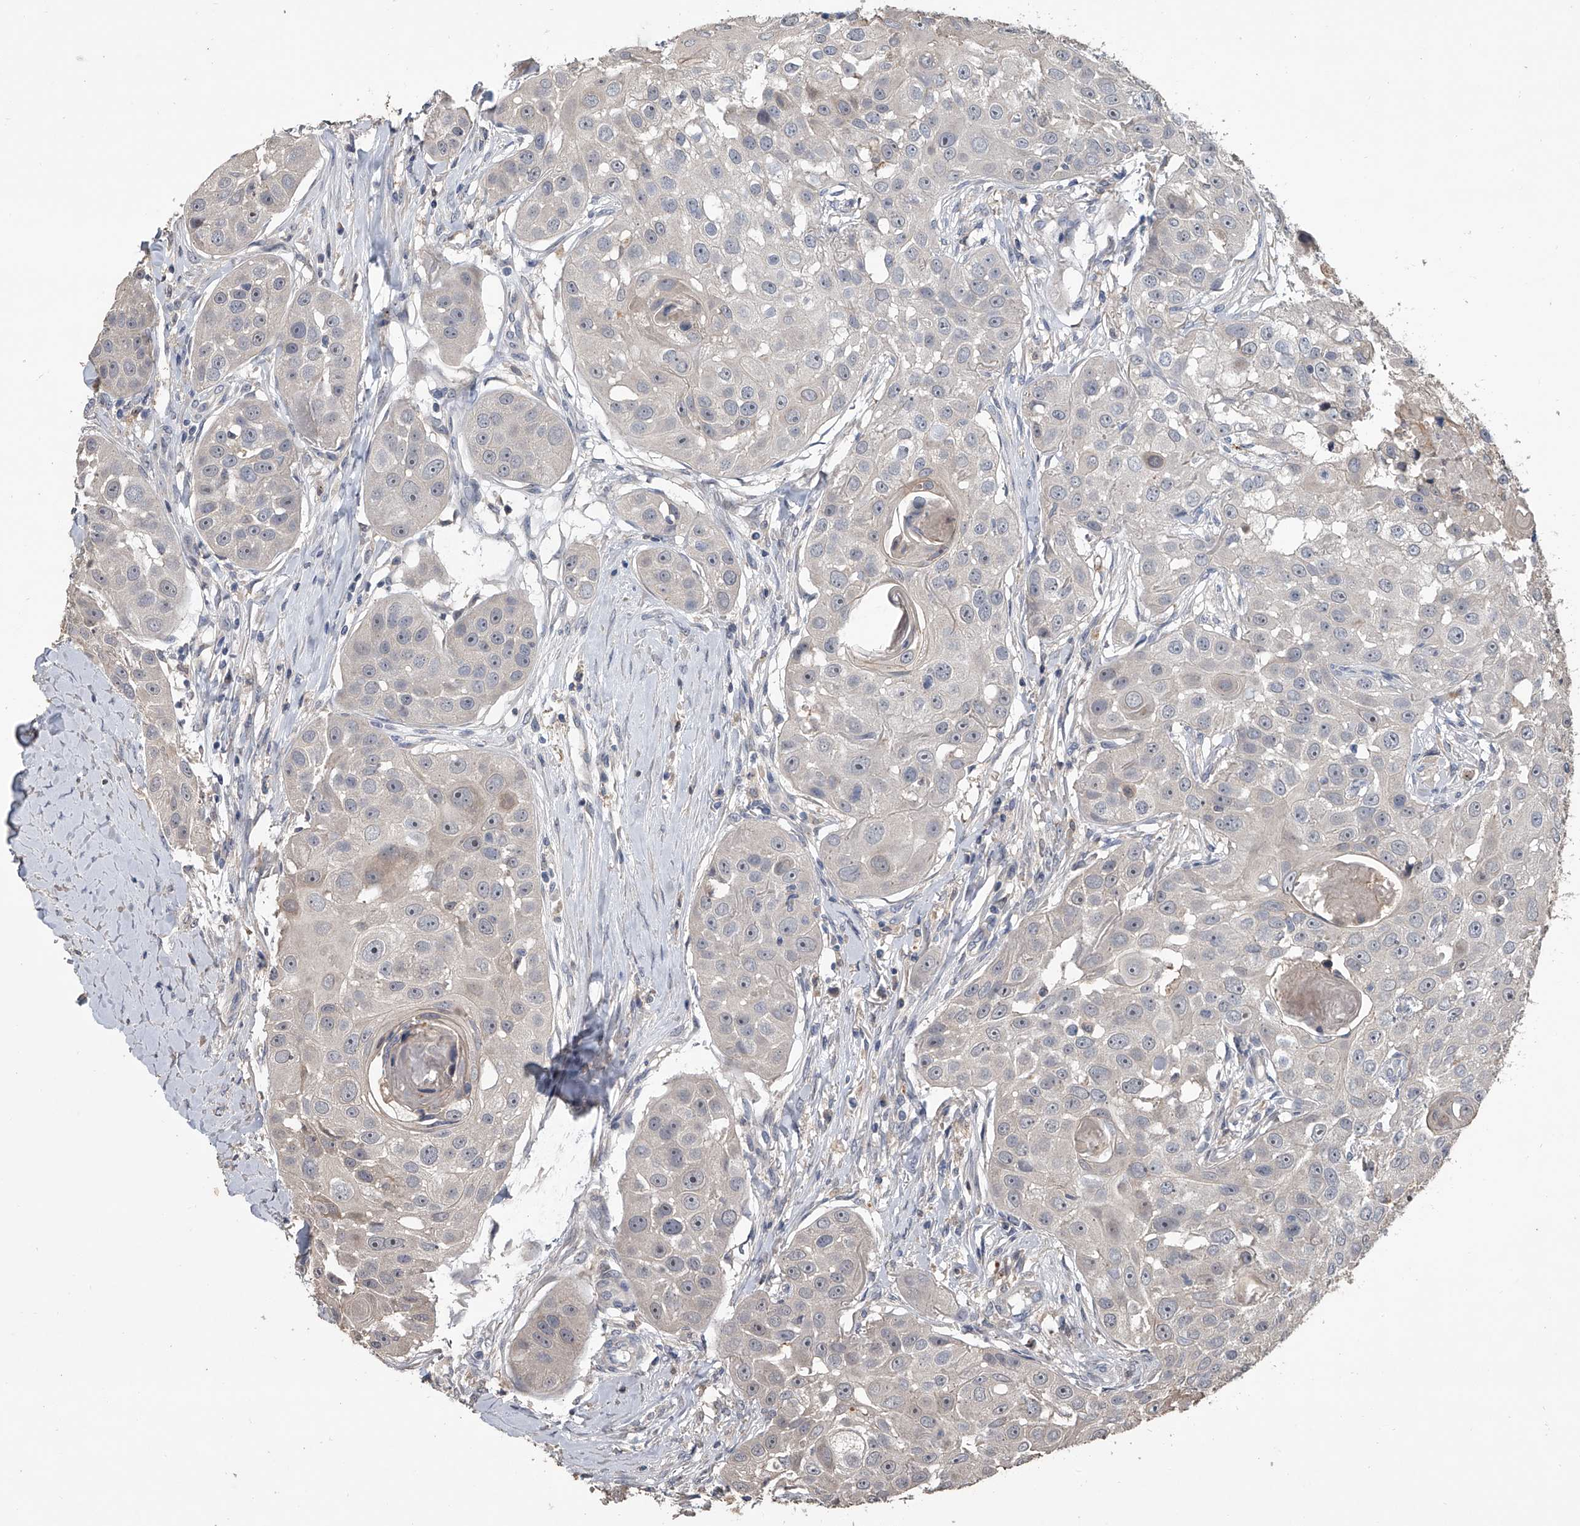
{"staining": {"intensity": "negative", "quantity": "none", "location": "none"}, "tissue": "head and neck cancer", "cell_type": "Tumor cells", "image_type": "cancer", "snomed": [{"axis": "morphology", "description": "Normal tissue, NOS"}, {"axis": "morphology", "description": "Squamous cell carcinoma, NOS"}, {"axis": "topography", "description": "Skeletal muscle"}, {"axis": "topography", "description": "Head-Neck"}], "caption": "IHC photomicrograph of neoplastic tissue: human head and neck squamous cell carcinoma stained with DAB displays no significant protein expression in tumor cells. (Immunohistochemistry, brightfield microscopy, high magnification).", "gene": "DOCK9", "patient": {"sex": "male", "age": 51}}